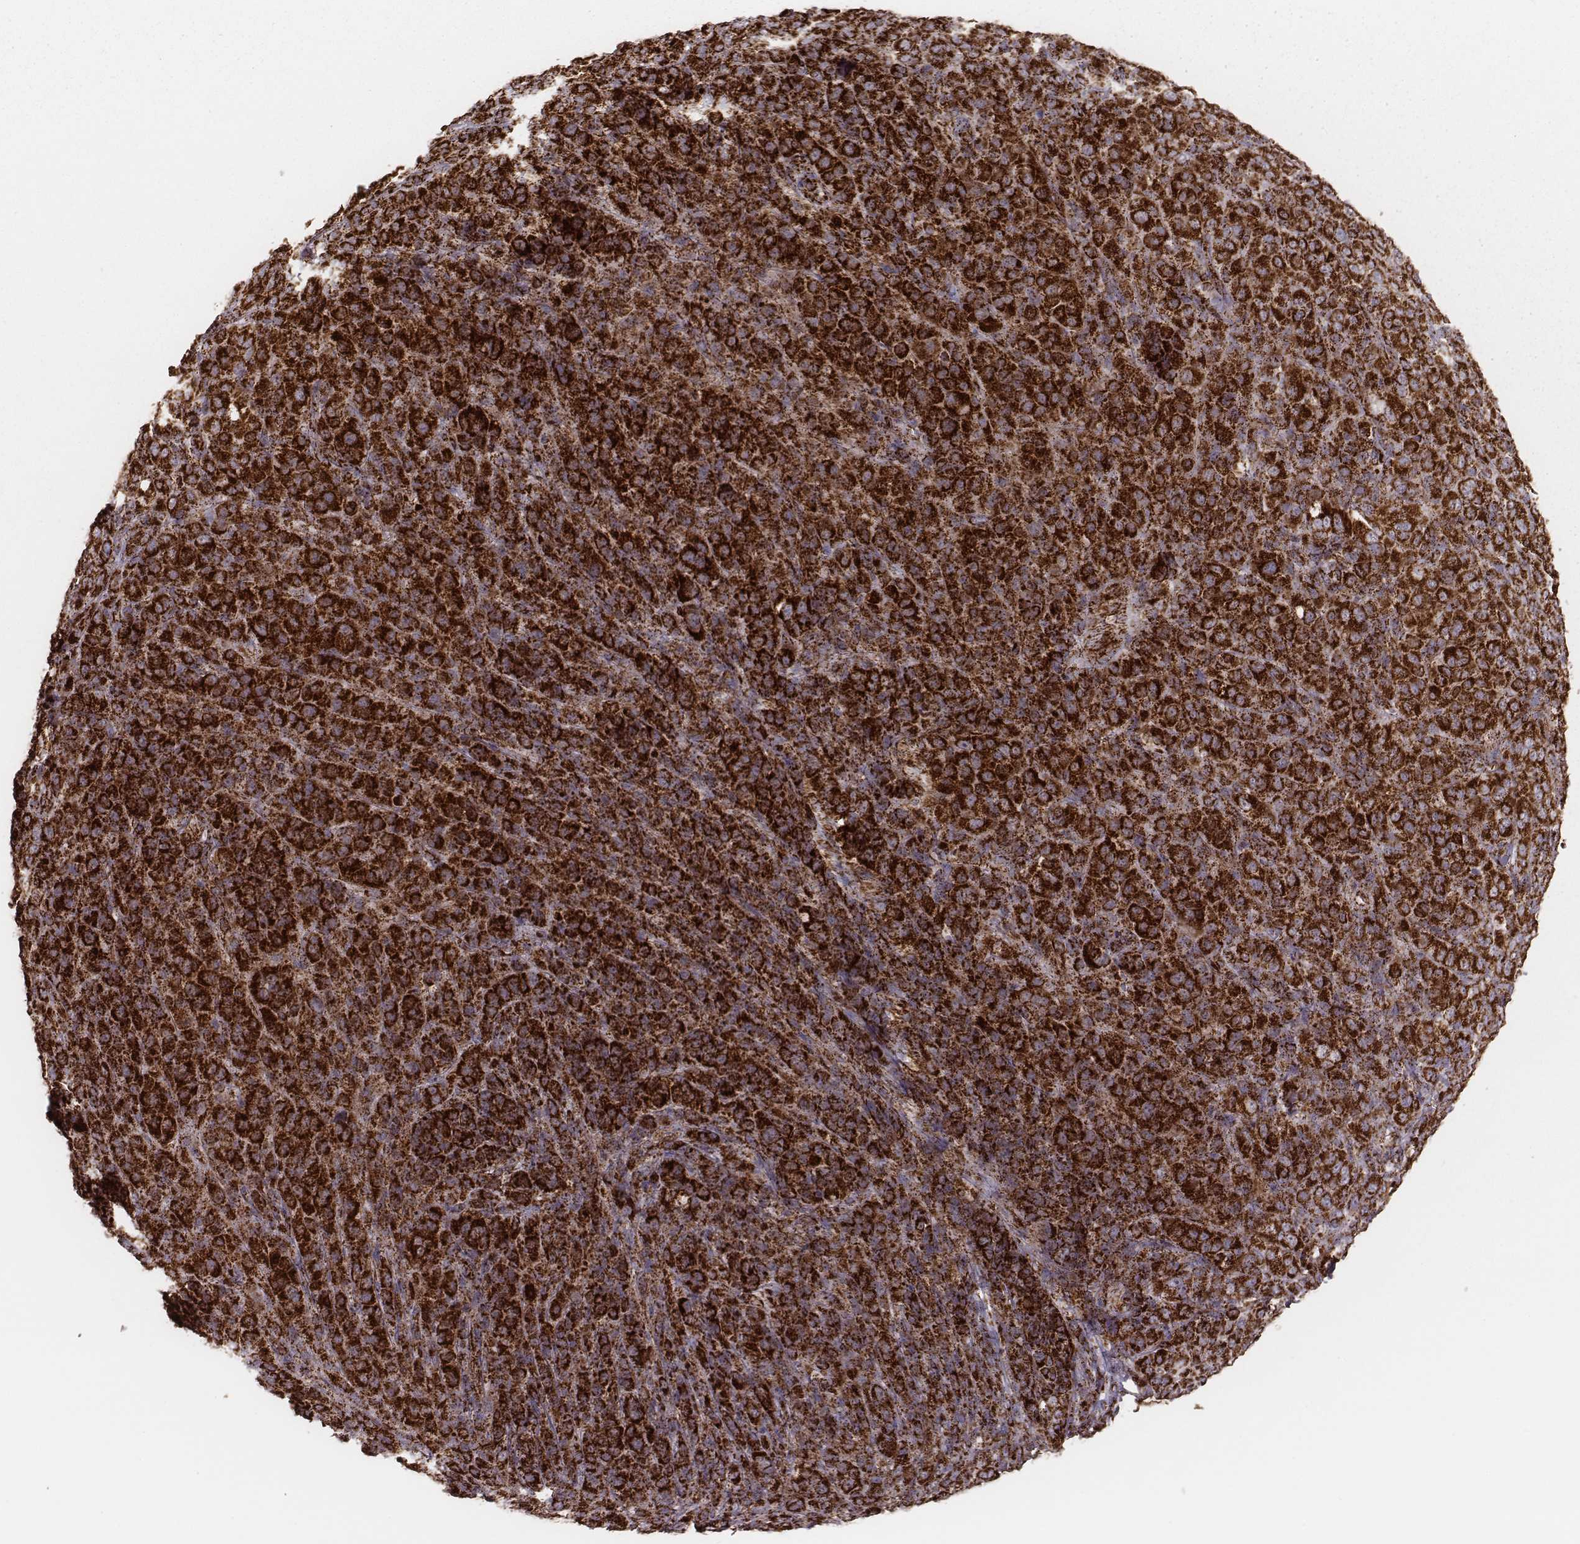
{"staining": {"intensity": "strong", "quantity": ">75%", "location": "cytoplasmic/membranous"}, "tissue": "melanoma", "cell_type": "Tumor cells", "image_type": "cancer", "snomed": [{"axis": "morphology", "description": "Malignant melanoma, NOS"}, {"axis": "topography", "description": "Skin"}], "caption": "Immunohistochemistry (IHC) of human melanoma demonstrates high levels of strong cytoplasmic/membranous staining in approximately >75% of tumor cells.", "gene": "TUFM", "patient": {"sex": "female", "age": 87}}